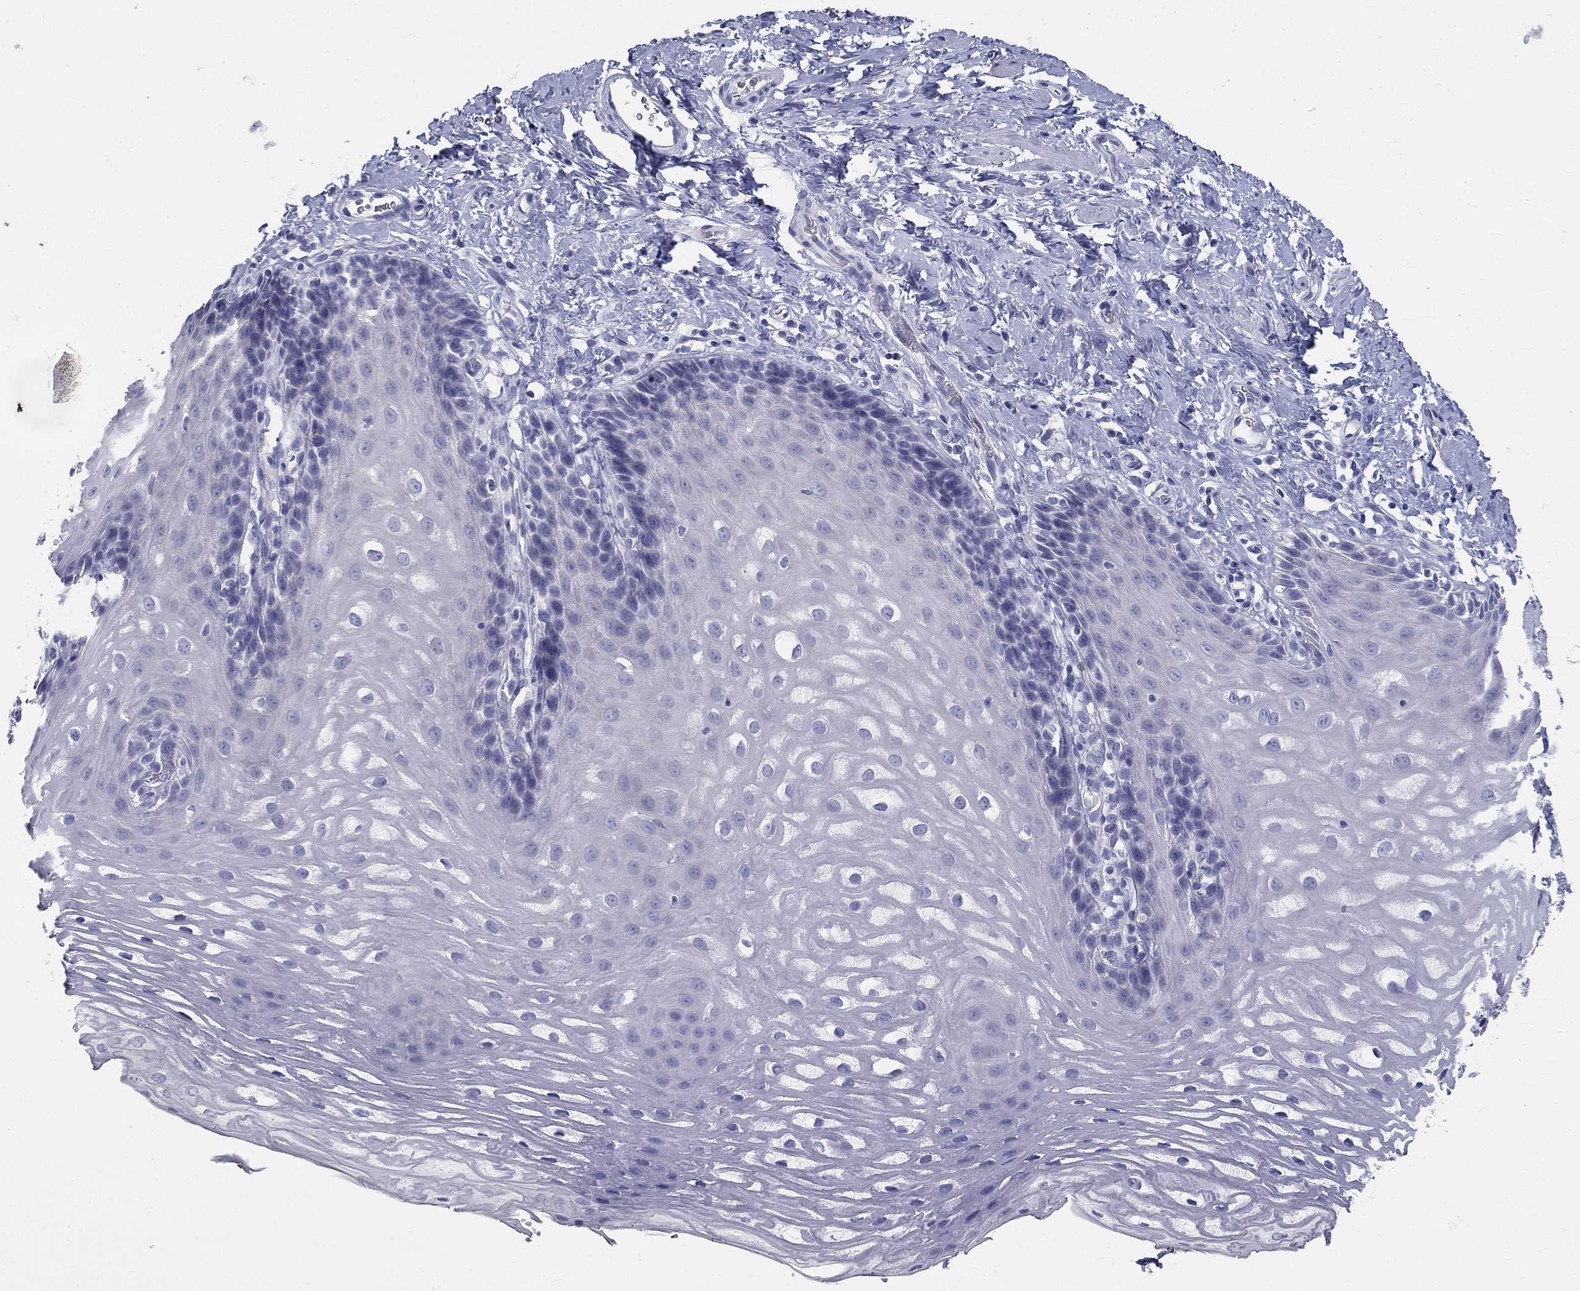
{"staining": {"intensity": "negative", "quantity": "none", "location": "none"}, "tissue": "esophagus", "cell_type": "Squamous epithelial cells", "image_type": "normal", "snomed": [{"axis": "morphology", "description": "Normal tissue, NOS"}, {"axis": "topography", "description": "Esophagus"}], "caption": "Immunohistochemistry (IHC) histopathology image of benign esophagus: human esophagus stained with DAB shows no significant protein expression in squamous epithelial cells. (DAB immunohistochemistry (IHC), high magnification).", "gene": "GALNTL5", "patient": {"sex": "male", "age": 64}}